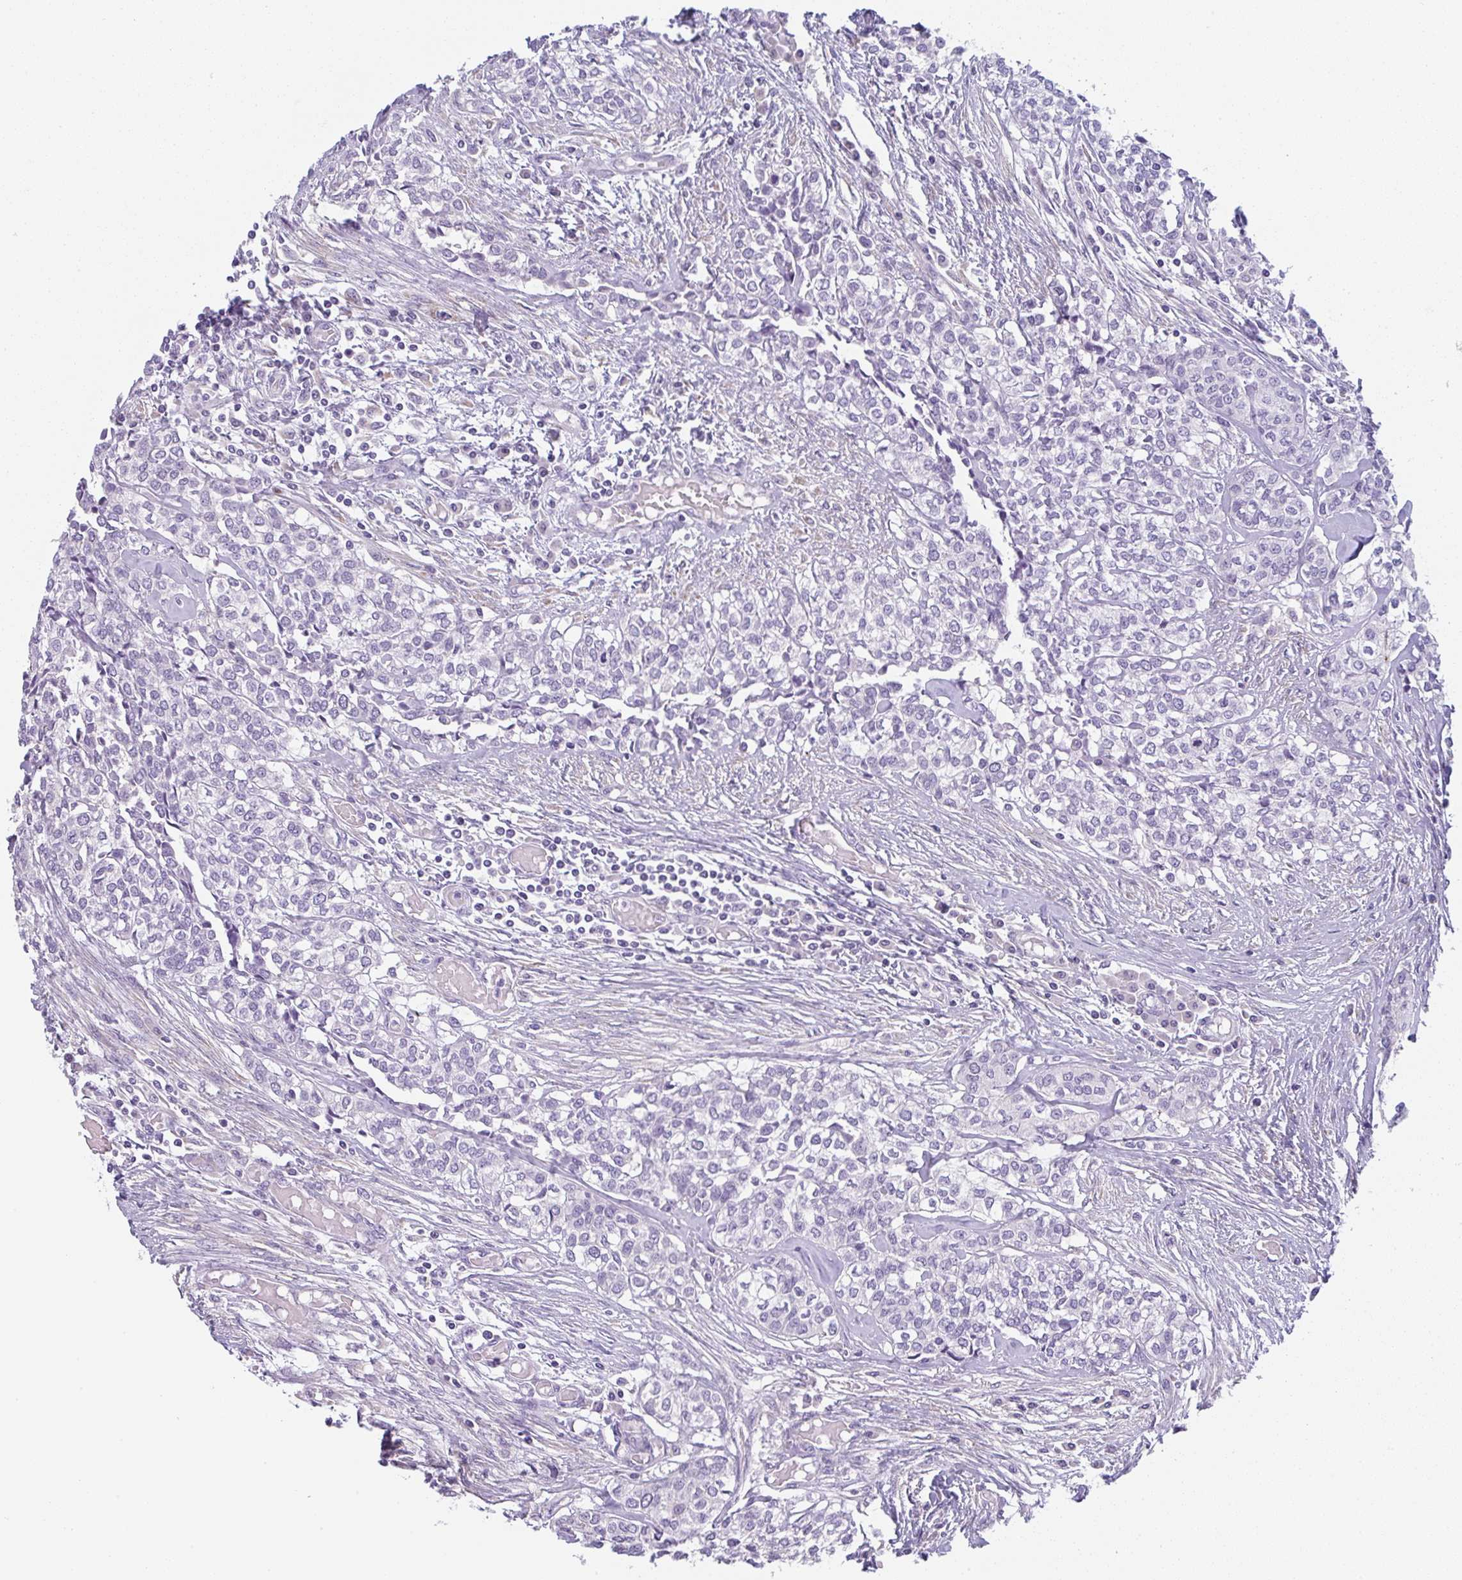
{"staining": {"intensity": "negative", "quantity": "none", "location": "none"}, "tissue": "head and neck cancer", "cell_type": "Tumor cells", "image_type": "cancer", "snomed": [{"axis": "morphology", "description": "Adenocarcinoma, NOS"}, {"axis": "topography", "description": "Head-Neck"}], "caption": "Histopathology image shows no significant protein staining in tumor cells of adenocarcinoma (head and neck).", "gene": "LPAR4", "patient": {"sex": "male", "age": 81}}